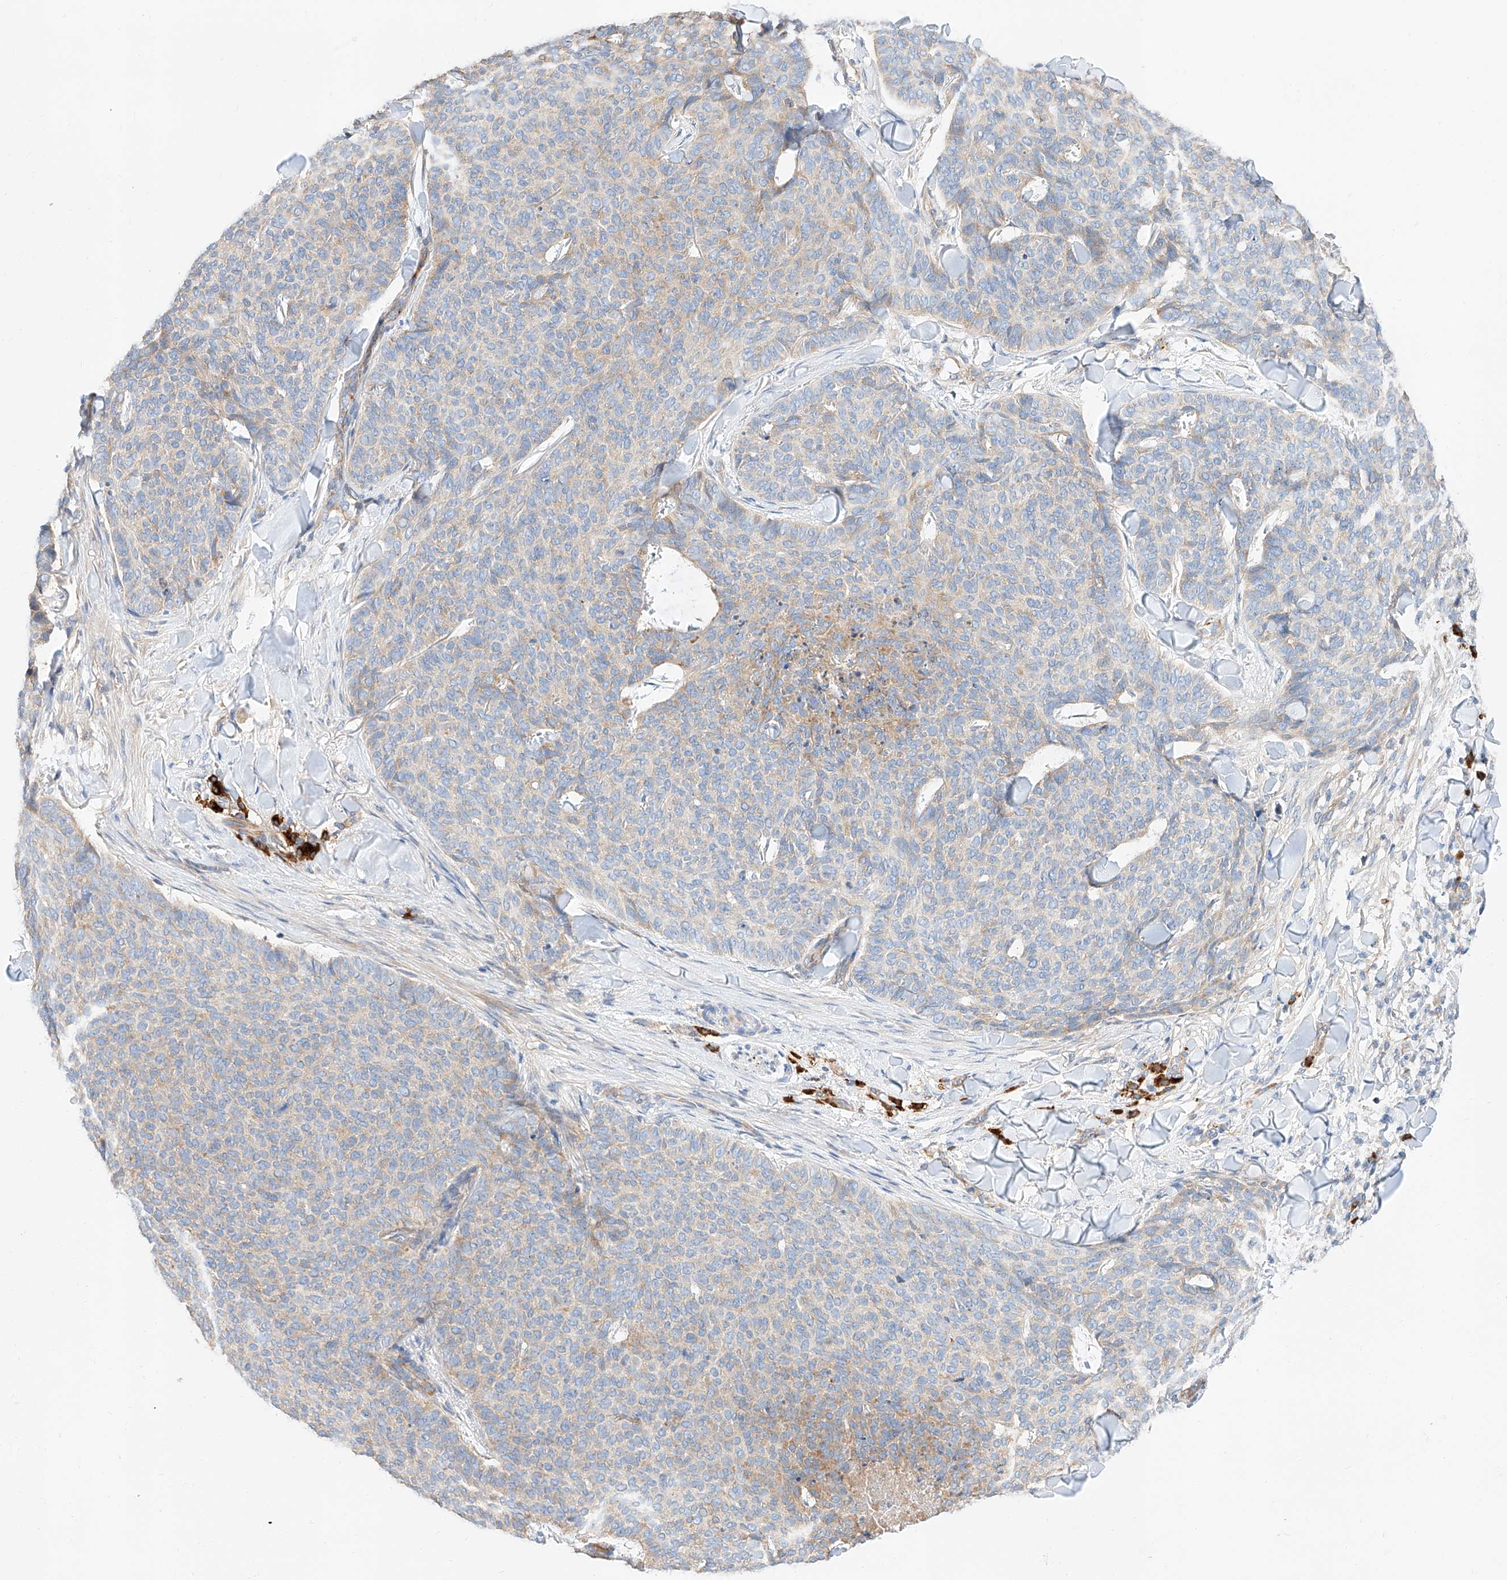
{"staining": {"intensity": "weak", "quantity": "25%-75%", "location": "cytoplasmic/membranous"}, "tissue": "skin cancer", "cell_type": "Tumor cells", "image_type": "cancer", "snomed": [{"axis": "morphology", "description": "Normal tissue, NOS"}, {"axis": "morphology", "description": "Basal cell carcinoma"}, {"axis": "topography", "description": "Skin"}], "caption": "IHC (DAB (3,3'-diaminobenzidine)) staining of basal cell carcinoma (skin) shows weak cytoplasmic/membranous protein positivity in approximately 25%-75% of tumor cells.", "gene": "GLMN", "patient": {"sex": "male", "age": 50}}